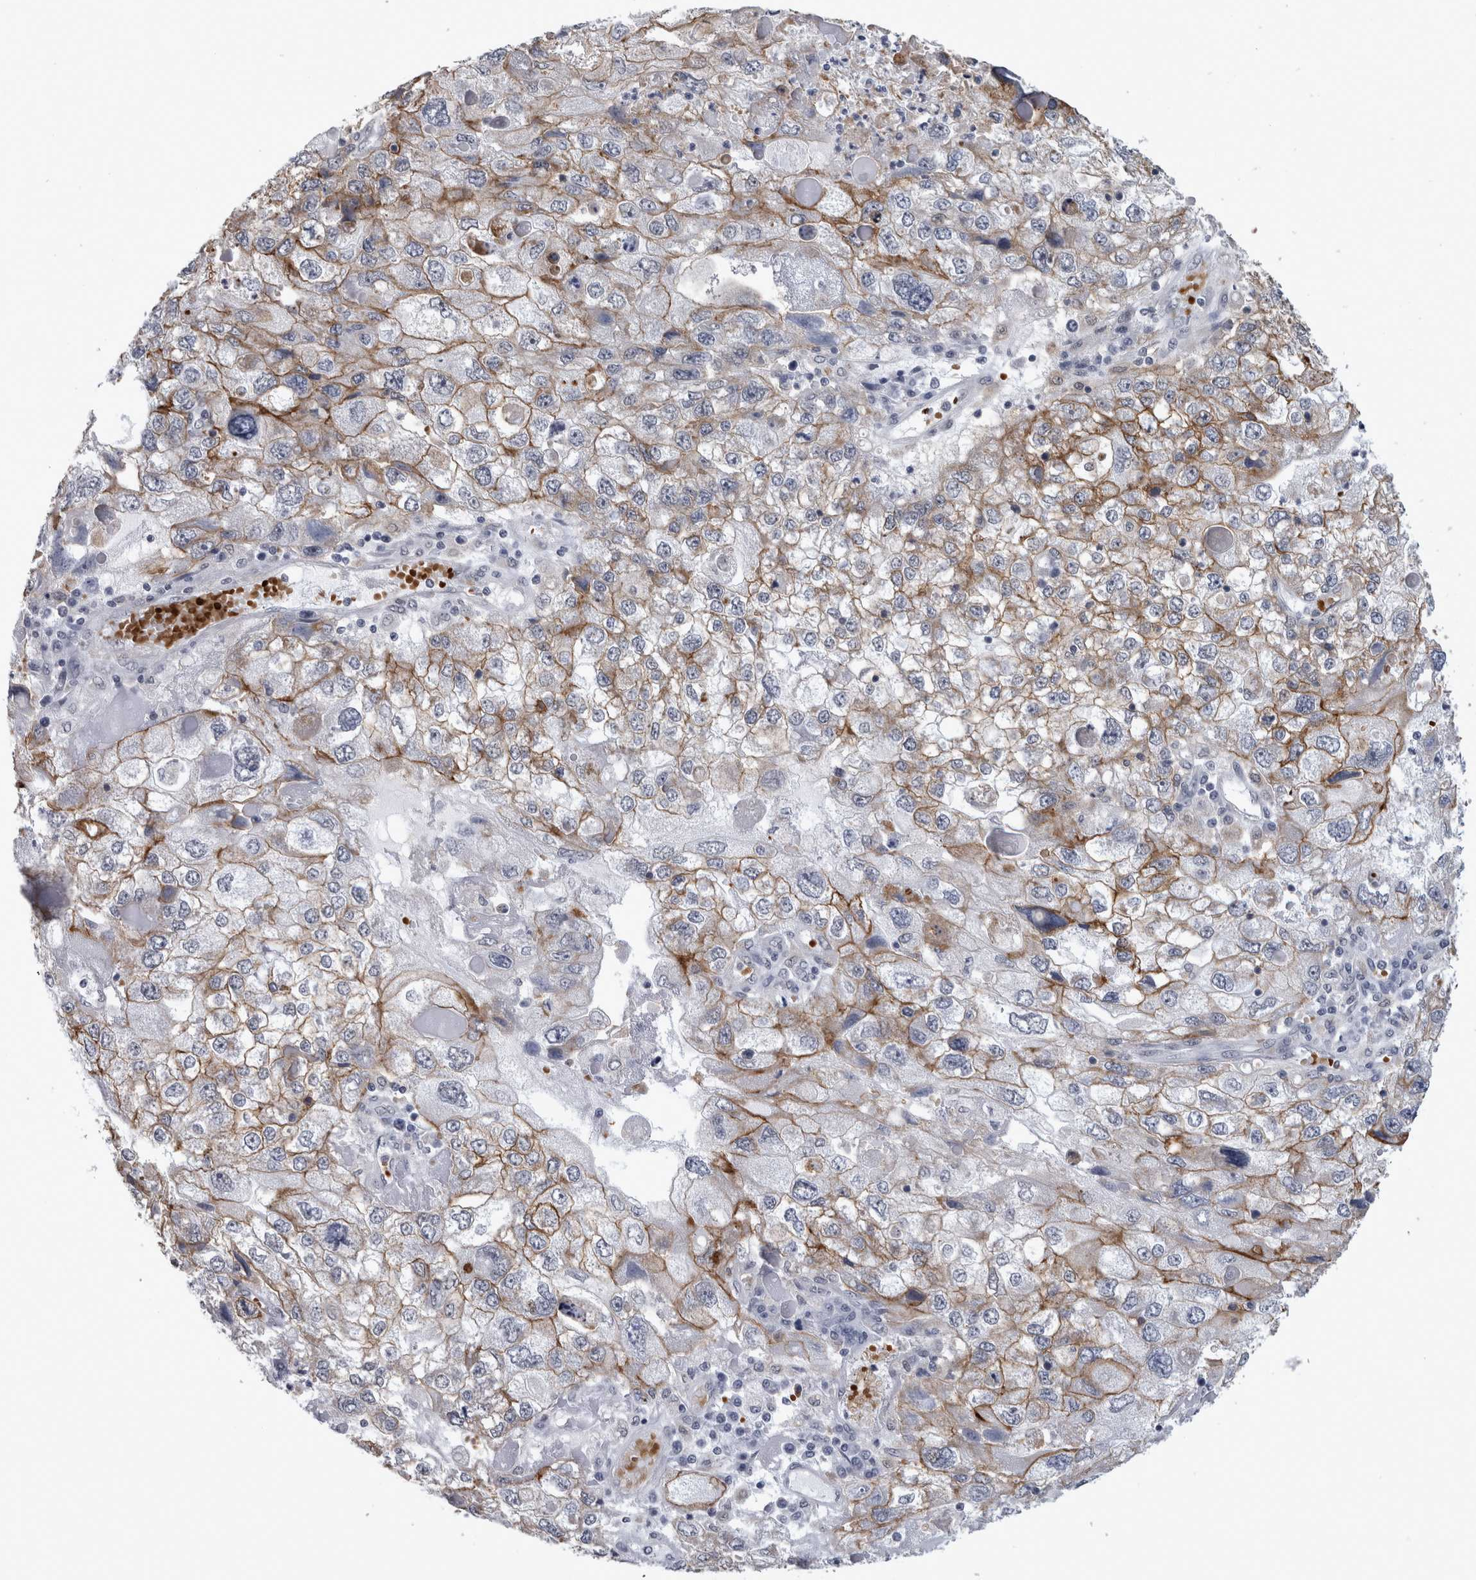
{"staining": {"intensity": "moderate", "quantity": "25%-75%", "location": "cytoplasmic/membranous"}, "tissue": "endometrial cancer", "cell_type": "Tumor cells", "image_type": "cancer", "snomed": [{"axis": "morphology", "description": "Adenocarcinoma, NOS"}, {"axis": "topography", "description": "Endometrium"}], "caption": "Protein analysis of endometrial cancer (adenocarcinoma) tissue exhibits moderate cytoplasmic/membranous expression in approximately 25%-75% of tumor cells.", "gene": "PEBP4", "patient": {"sex": "female", "age": 49}}